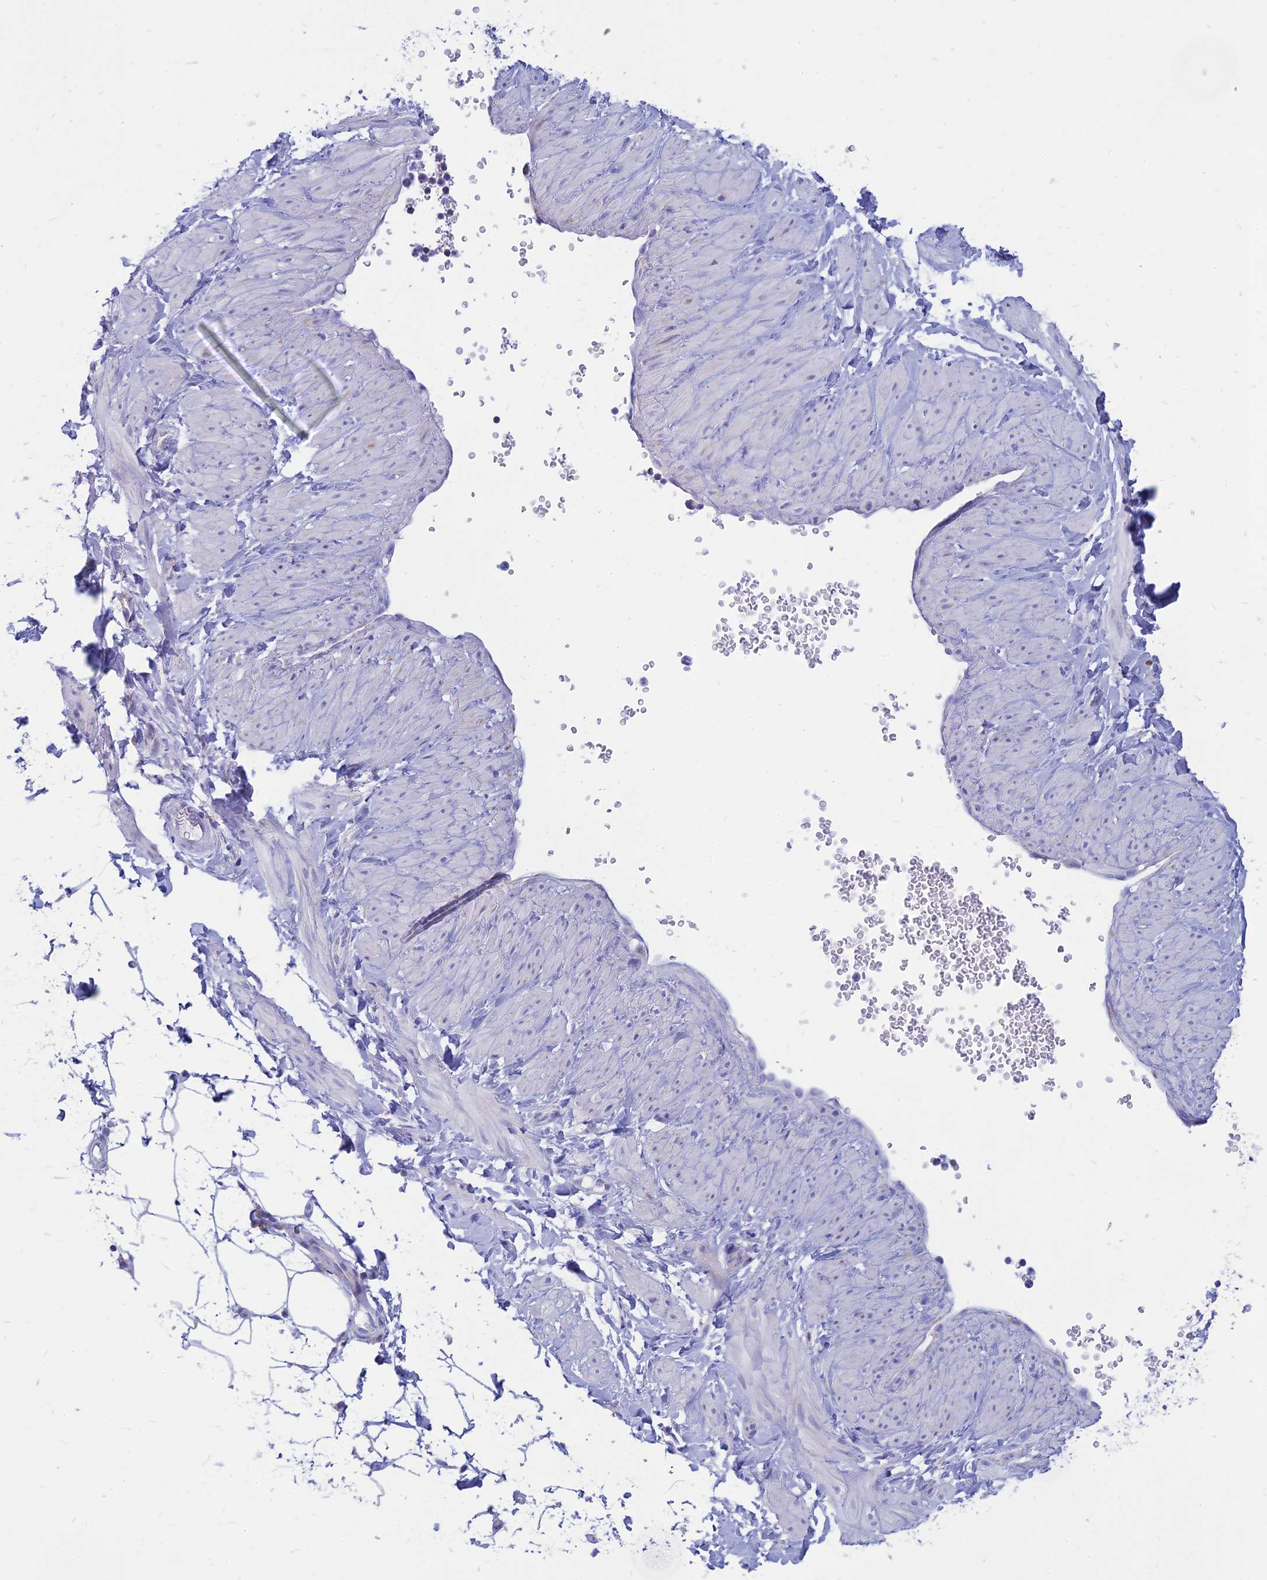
{"staining": {"intensity": "negative", "quantity": "none", "location": "none"}, "tissue": "soft tissue", "cell_type": "Fibroblasts", "image_type": "normal", "snomed": [{"axis": "morphology", "description": "Normal tissue, NOS"}, {"axis": "topography", "description": "Soft tissue"}, {"axis": "topography", "description": "Adipose tissue"}, {"axis": "topography", "description": "Vascular tissue"}, {"axis": "topography", "description": "Peripheral nerve tissue"}], "caption": "Immunohistochemistry (IHC) micrograph of benign soft tissue: soft tissue stained with DAB reveals no significant protein positivity in fibroblasts.", "gene": "PACC1", "patient": {"sex": "male", "age": 74}}